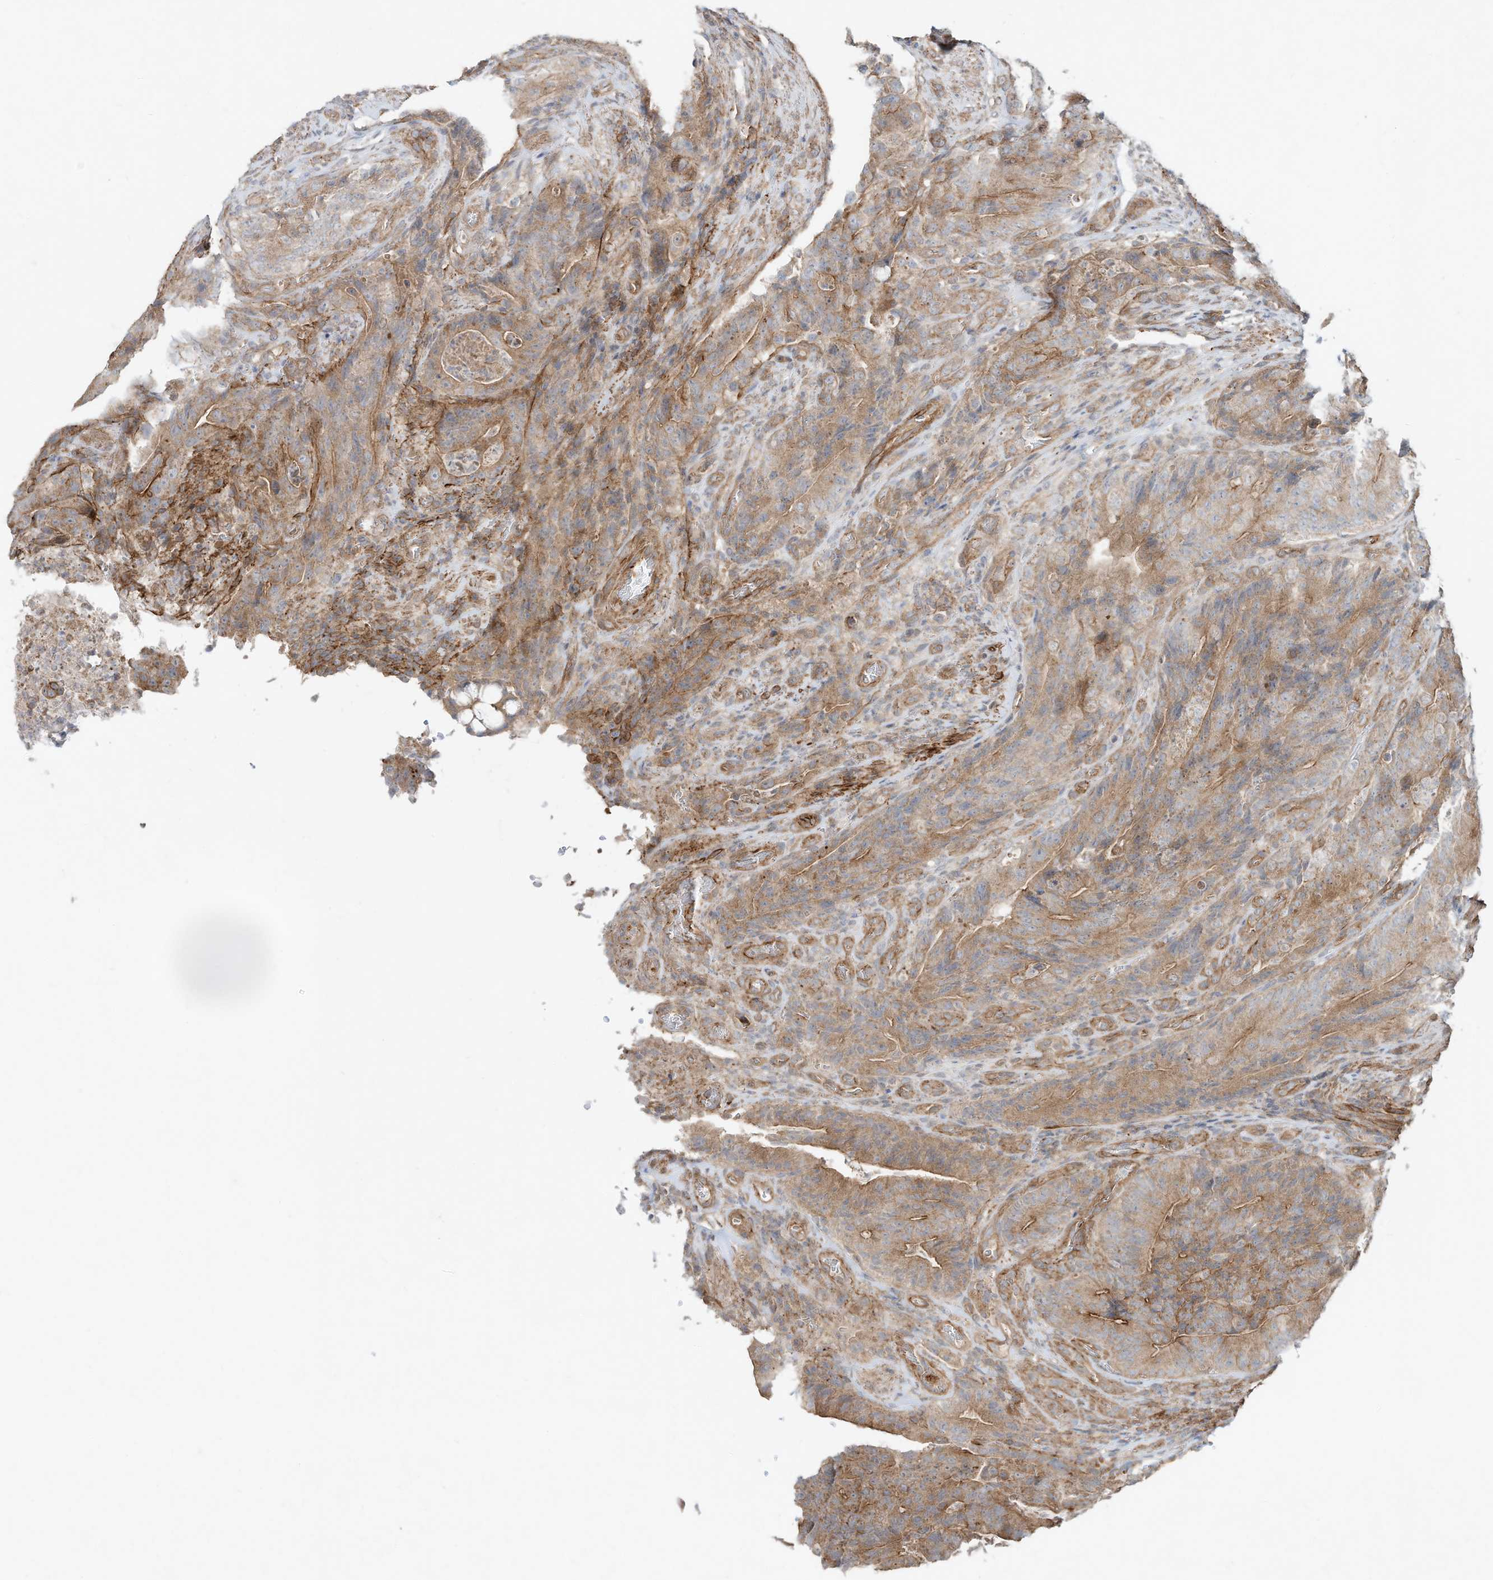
{"staining": {"intensity": "moderate", "quantity": ">75%", "location": "cytoplasmic/membranous"}, "tissue": "colorectal cancer", "cell_type": "Tumor cells", "image_type": "cancer", "snomed": [{"axis": "morphology", "description": "Normal tissue, NOS"}, {"axis": "topography", "description": "Colon"}], "caption": "Human colorectal cancer stained with a brown dye shows moderate cytoplasmic/membranous positive staining in about >75% of tumor cells.", "gene": "HTR5A", "patient": {"sex": "female", "age": 82}}